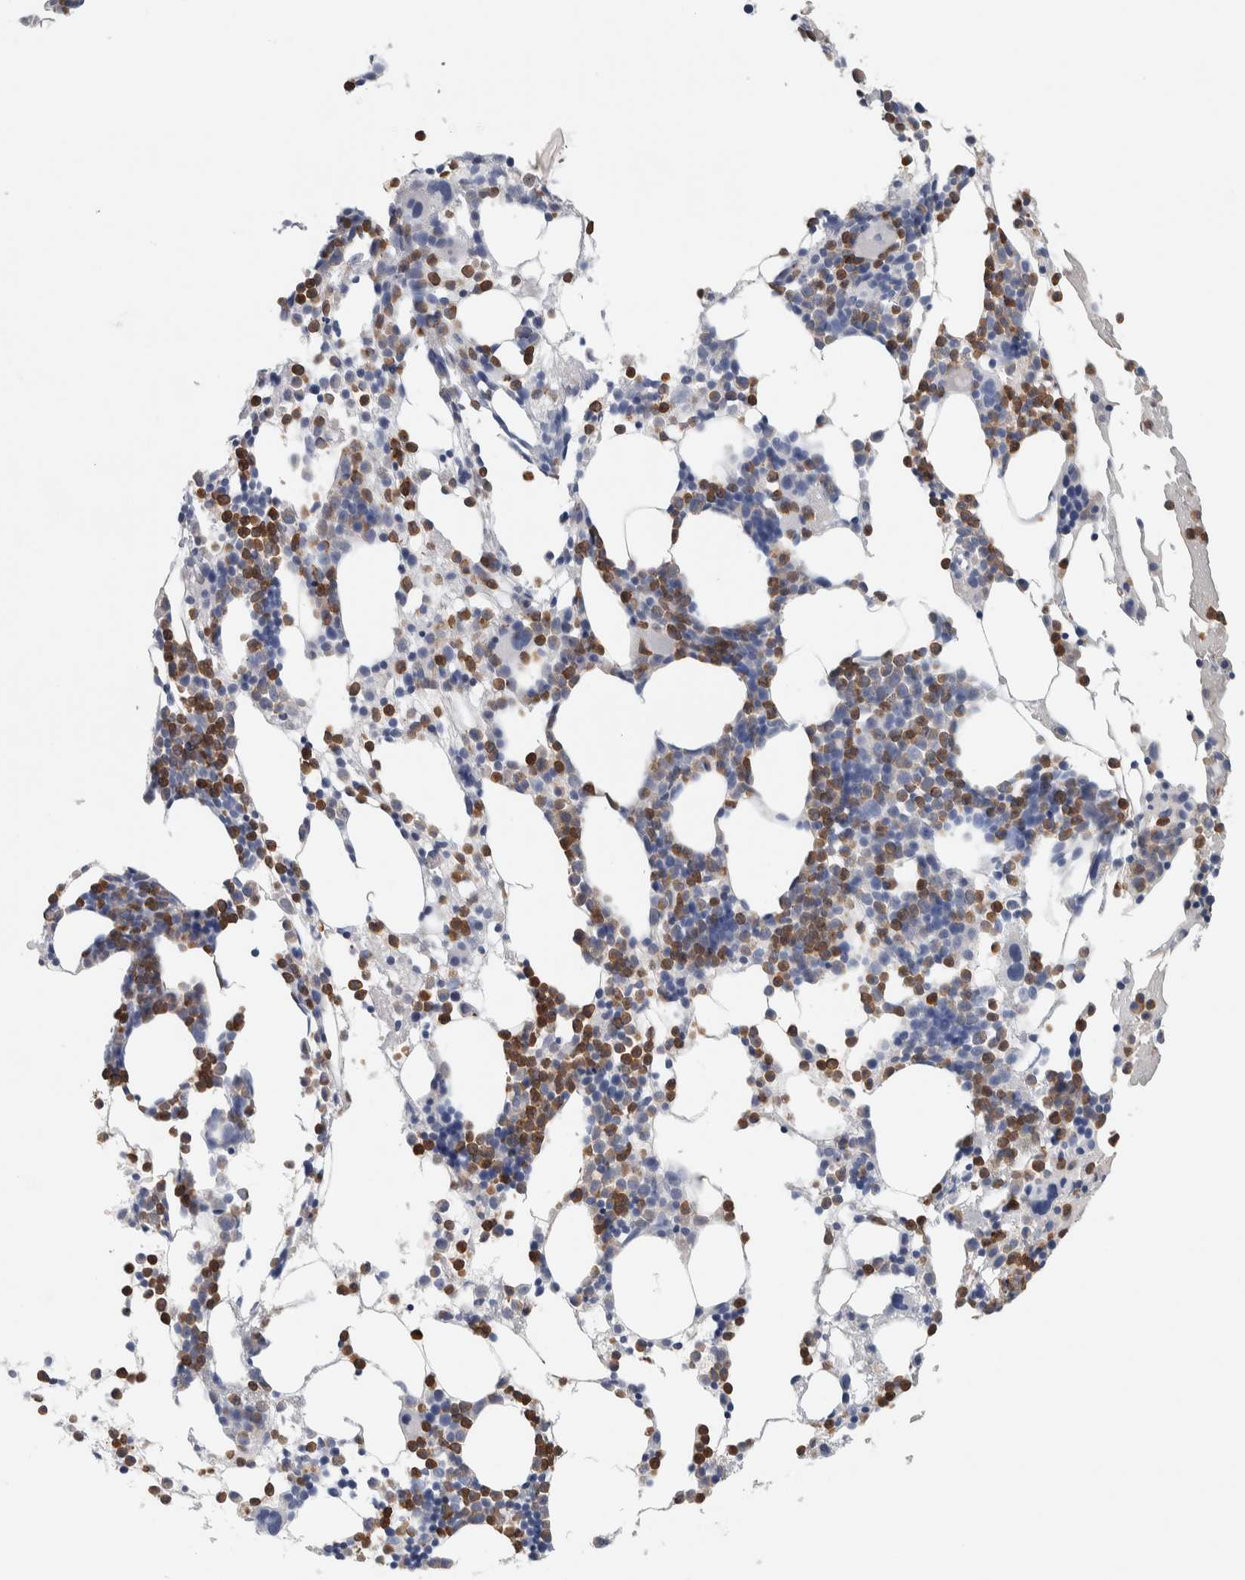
{"staining": {"intensity": "moderate", "quantity": "25%-75%", "location": "cytoplasmic/membranous"}, "tissue": "bone marrow", "cell_type": "Hematopoietic cells", "image_type": "normal", "snomed": [{"axis": "morphology", "description": "Normal tissue, NOS"}, {"axis": "morphology", "description": "Inflammation, NOS"}, {"axis": "topography", "description": "Bone marrow"}], "caption": "Protein expression analysis of normal bone marrow reveals moderate cytoplasmic/membranous positivity in approximately 25%-75% of hematopoietic cells. (DAB = brown stain, brightfield microscopy at high magnification).", "gene": "NCF2", "patient": {"sex": "male", "age": 68}}